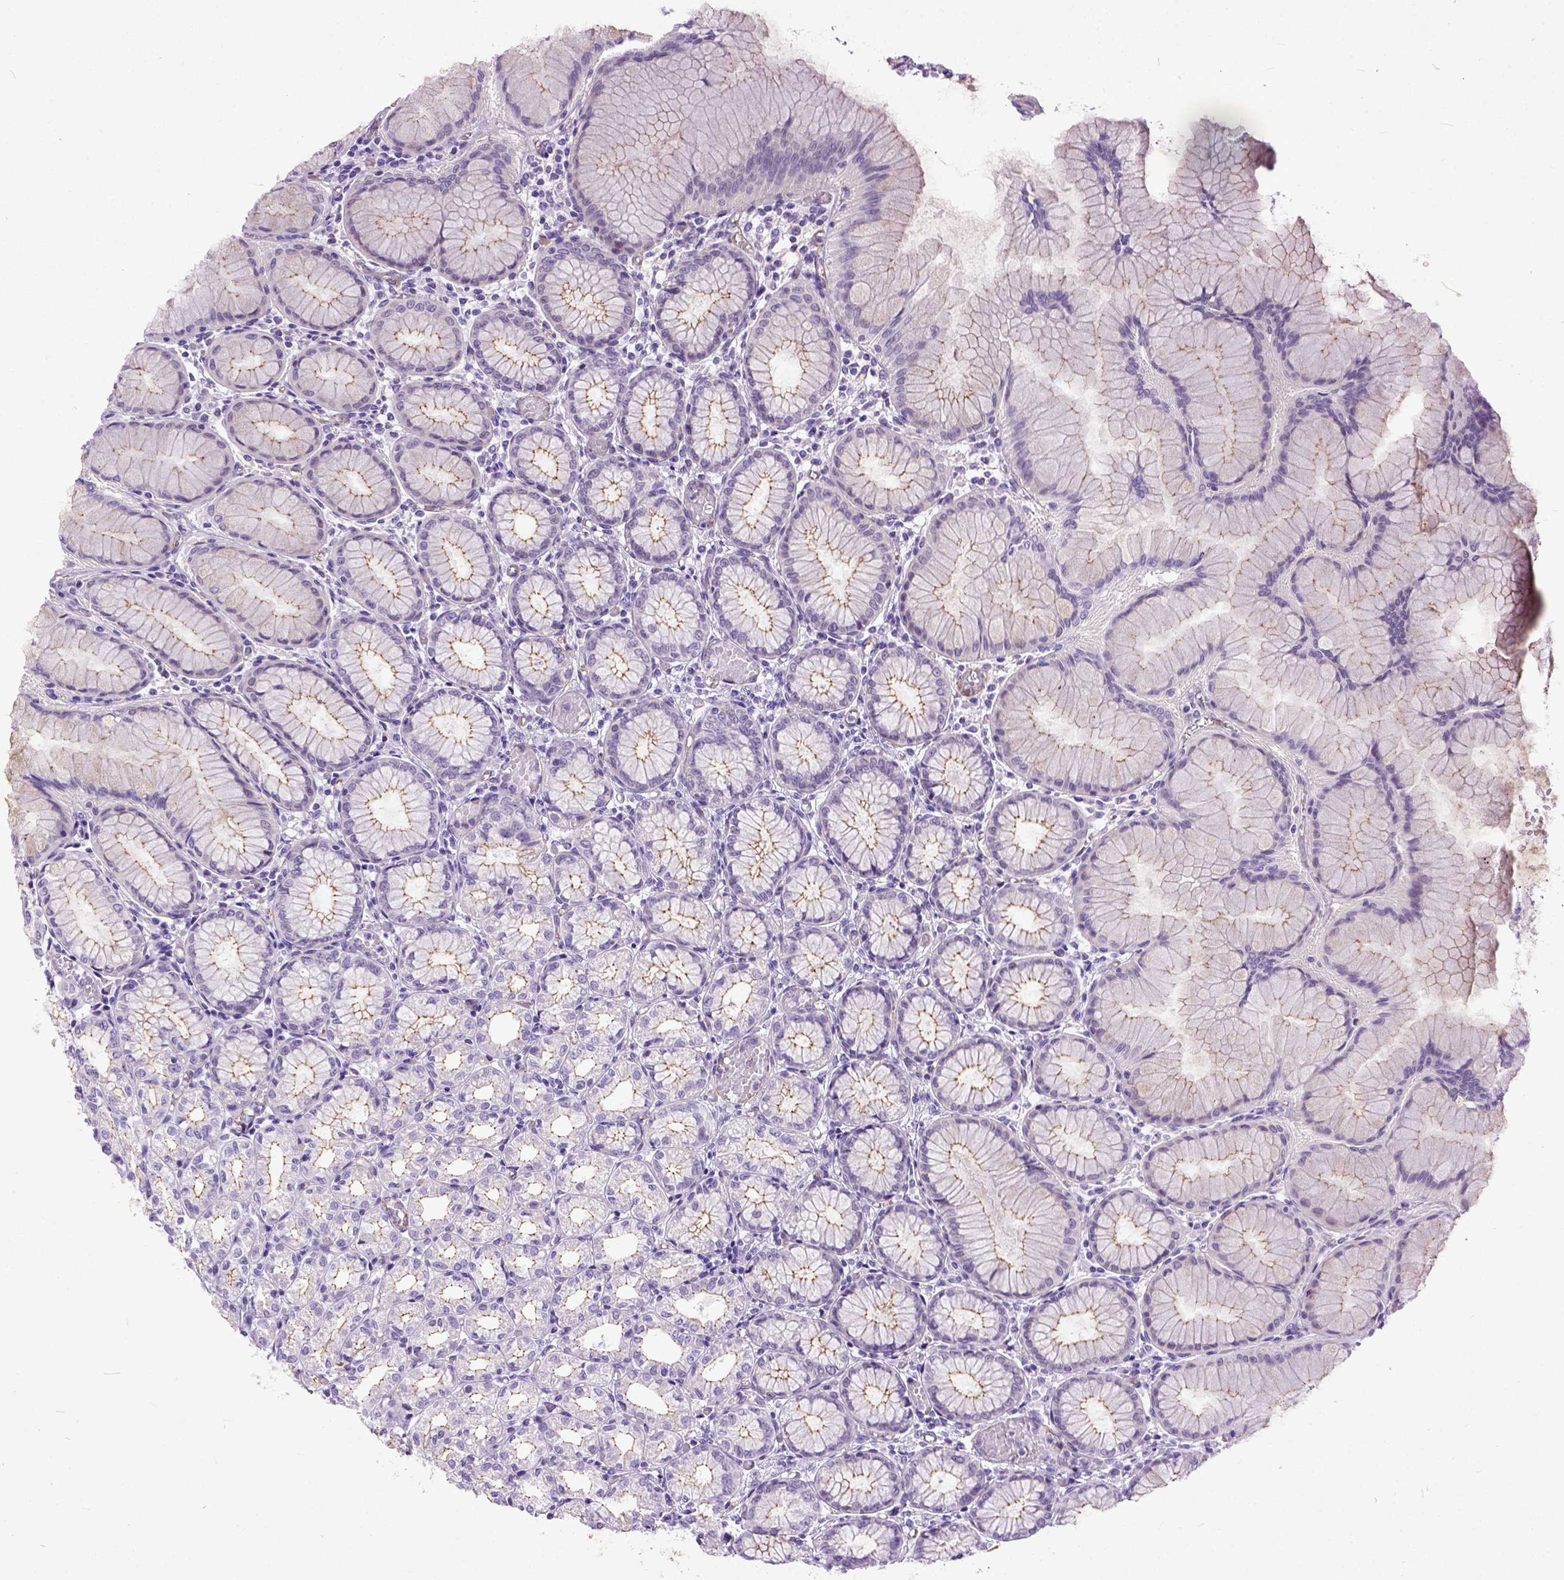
{"staining": {"intensity": "moderate", "quantity": "25%-75%", "location": "cytoplasmic/membranous"}, "tissue": "stomach", "cell_type": "Glandular cells", "image_type": "normal", "snomed": [{"axis": "morphology", "description": "Normal tissue, NOS"}, {"axis": "topography", "description": "Stomach"}], "caption": "Protein expression analysis of normal human stomach reveals moderate cytoplasmic/membranous positivity in about 25%-75% of glandular cells.", "gene": "ADGRF1", "patient": {"sex": "female", "age": 57}}